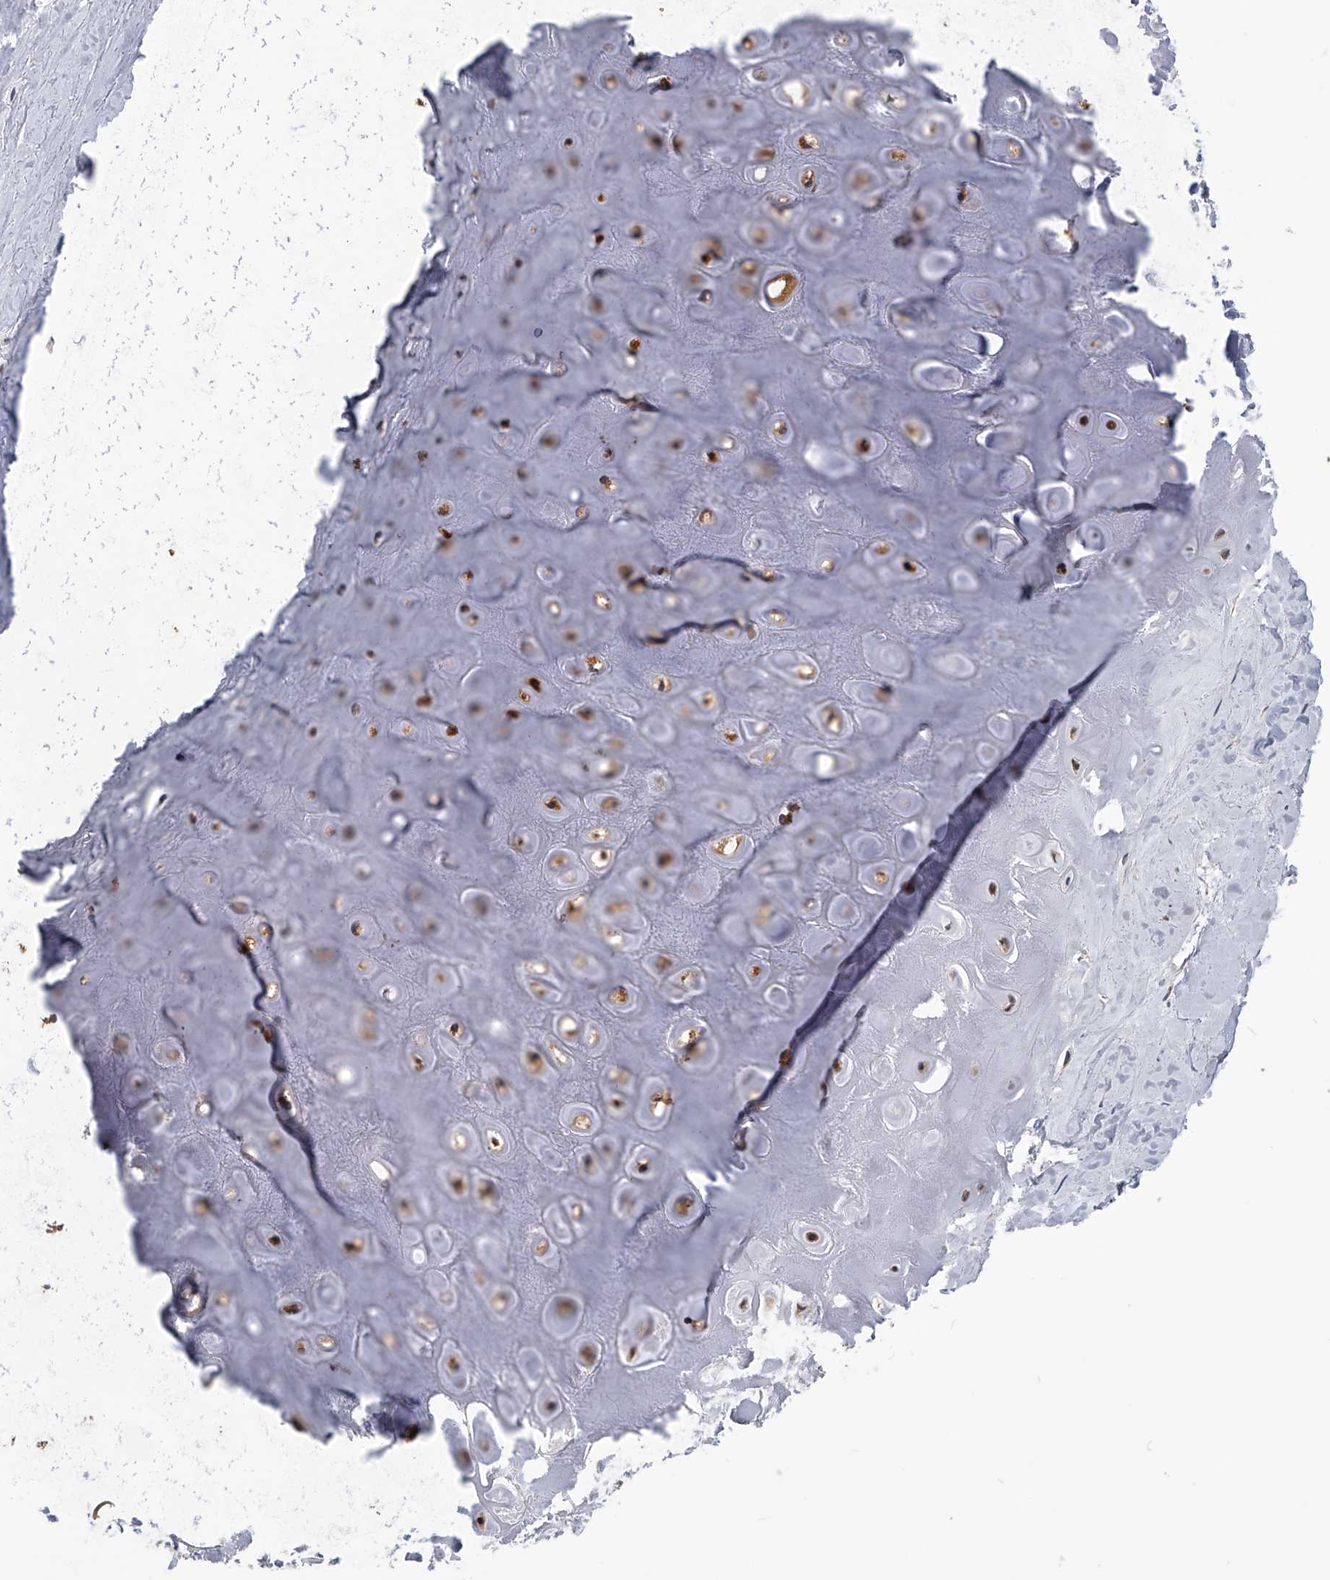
{"staining": {"intensity": "moderate", "quantity": ">75%", "location": "cytoplasmic/membranous"}, "tissue": "adipose tissue", "cell_type": "Adipocytes", "image_type": "normal", "snomed": [{"axis": "morphology", "description": "Normal tissue, NOS"}, {"axis": "morphology", "description": "Basal cell carcinoma"}, {"axis": "topography", "description": "Skin"}], "caption": "An immunohistochemistry photomicrograph of unremarkable tissue is shown. Protein staining in brown shows moderate cytoplasmic/membranous positivity in adipose tissue within adipocytes. (DAB IHC with brightfield microscopy, high magnification).", "gene": "PDXK", "patient": {"sex": "female", "age": 89}}